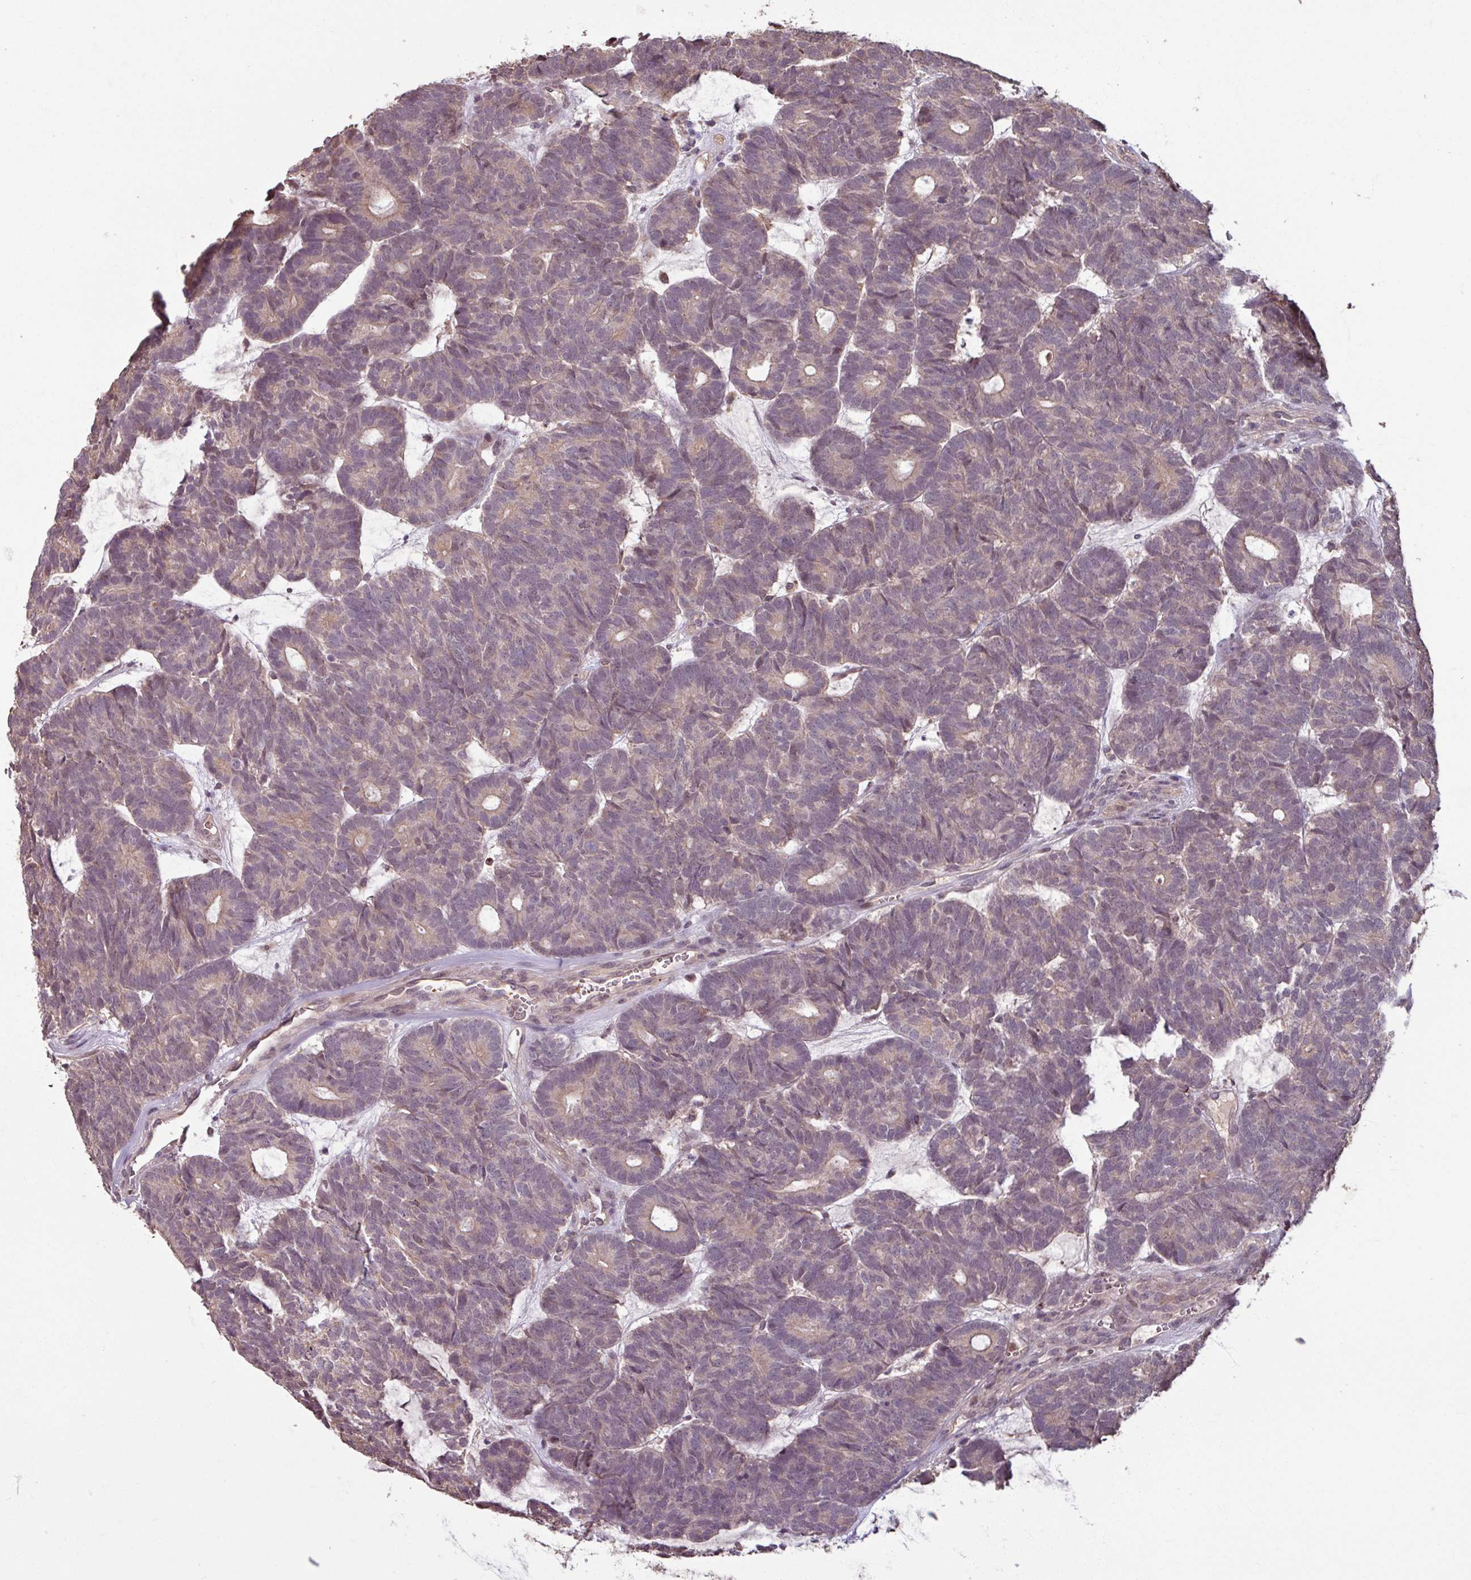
{"staining": {"intensity": "weak", "quantity": "25%-75%", "location": "cytoplasmic/membranous"}, "tissue": "head and neck cancer", "cell_type": "Tumor cells", "image_type": "cancer", "snomed": [{"axis": "morphology", "description": "Adenocarcinoma, NOS"}, {"axis": "topography", "description": "Head-Neck"}], "caption": "Immunohistochemistry (IHC) histopathology image of human head and neck adenocarcinoma stained for a protein (brown), which displays low levels of weak cytoplasmic/membranous staining in approximately 25%-75% of tumor cells.", "gene": "OR6B1", "patient": {"sex": "female", "age": 81}}